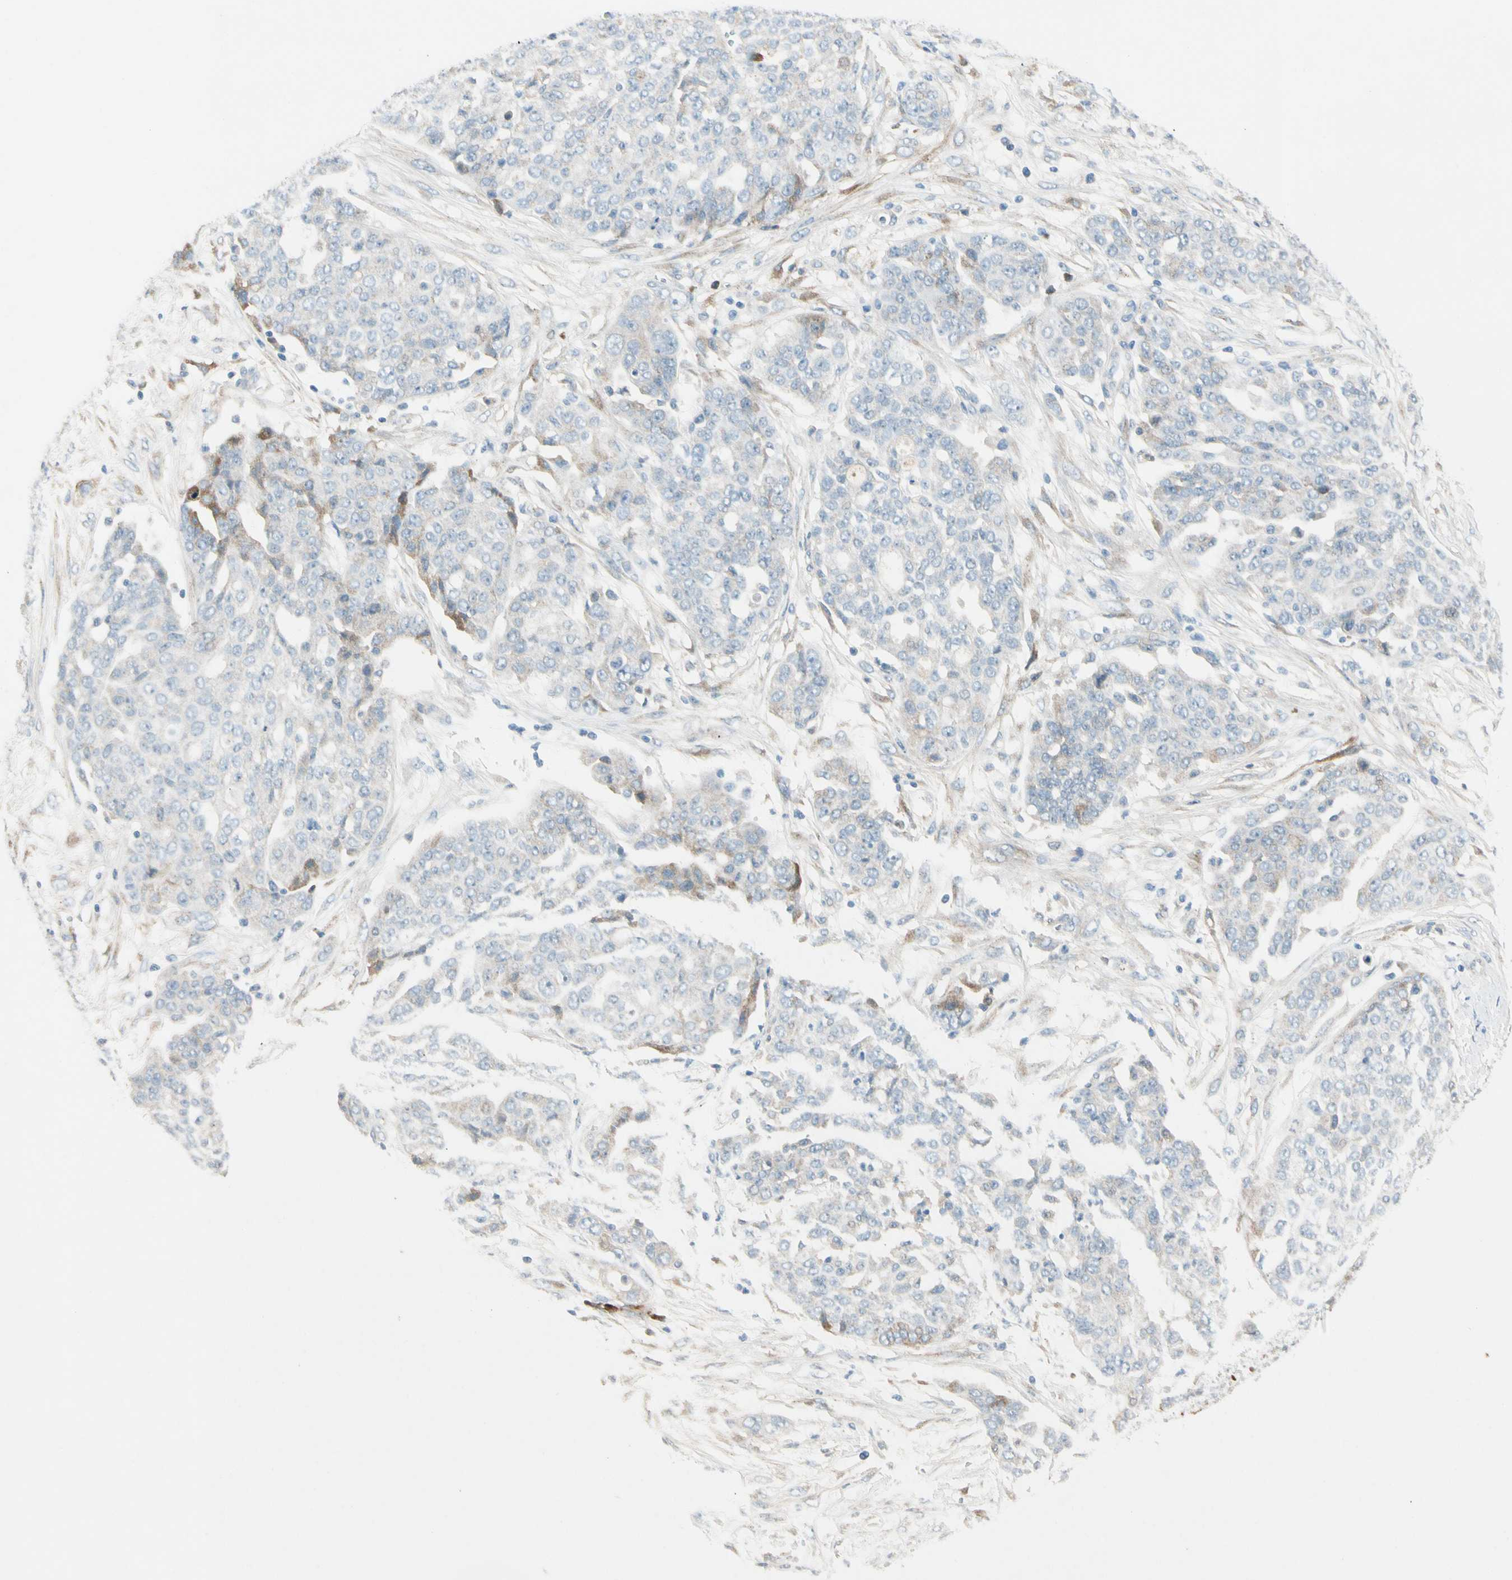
{"staining": {"intensity": "negative", "quantity": "none", "location": "none"}, "tissue": "ovarian cancer", "cell_type": "Tumor cells", "image_type": "cancer", "snomed": [{"axis": "morphology", "description": "Cystadenocarcinoma, serous, NOS"}, {"axis": "topography", "description": "Soft tissue"}, {"axis": "topography", "description": "Ovary"}], "caption": "Human serous cystadenocarcinoma (ovarian) stained for a protein using IHC demonstrates no expression in tumor cells.", "gene": "SERPIND1", "patient": {"sex": "female", "age": 57}}